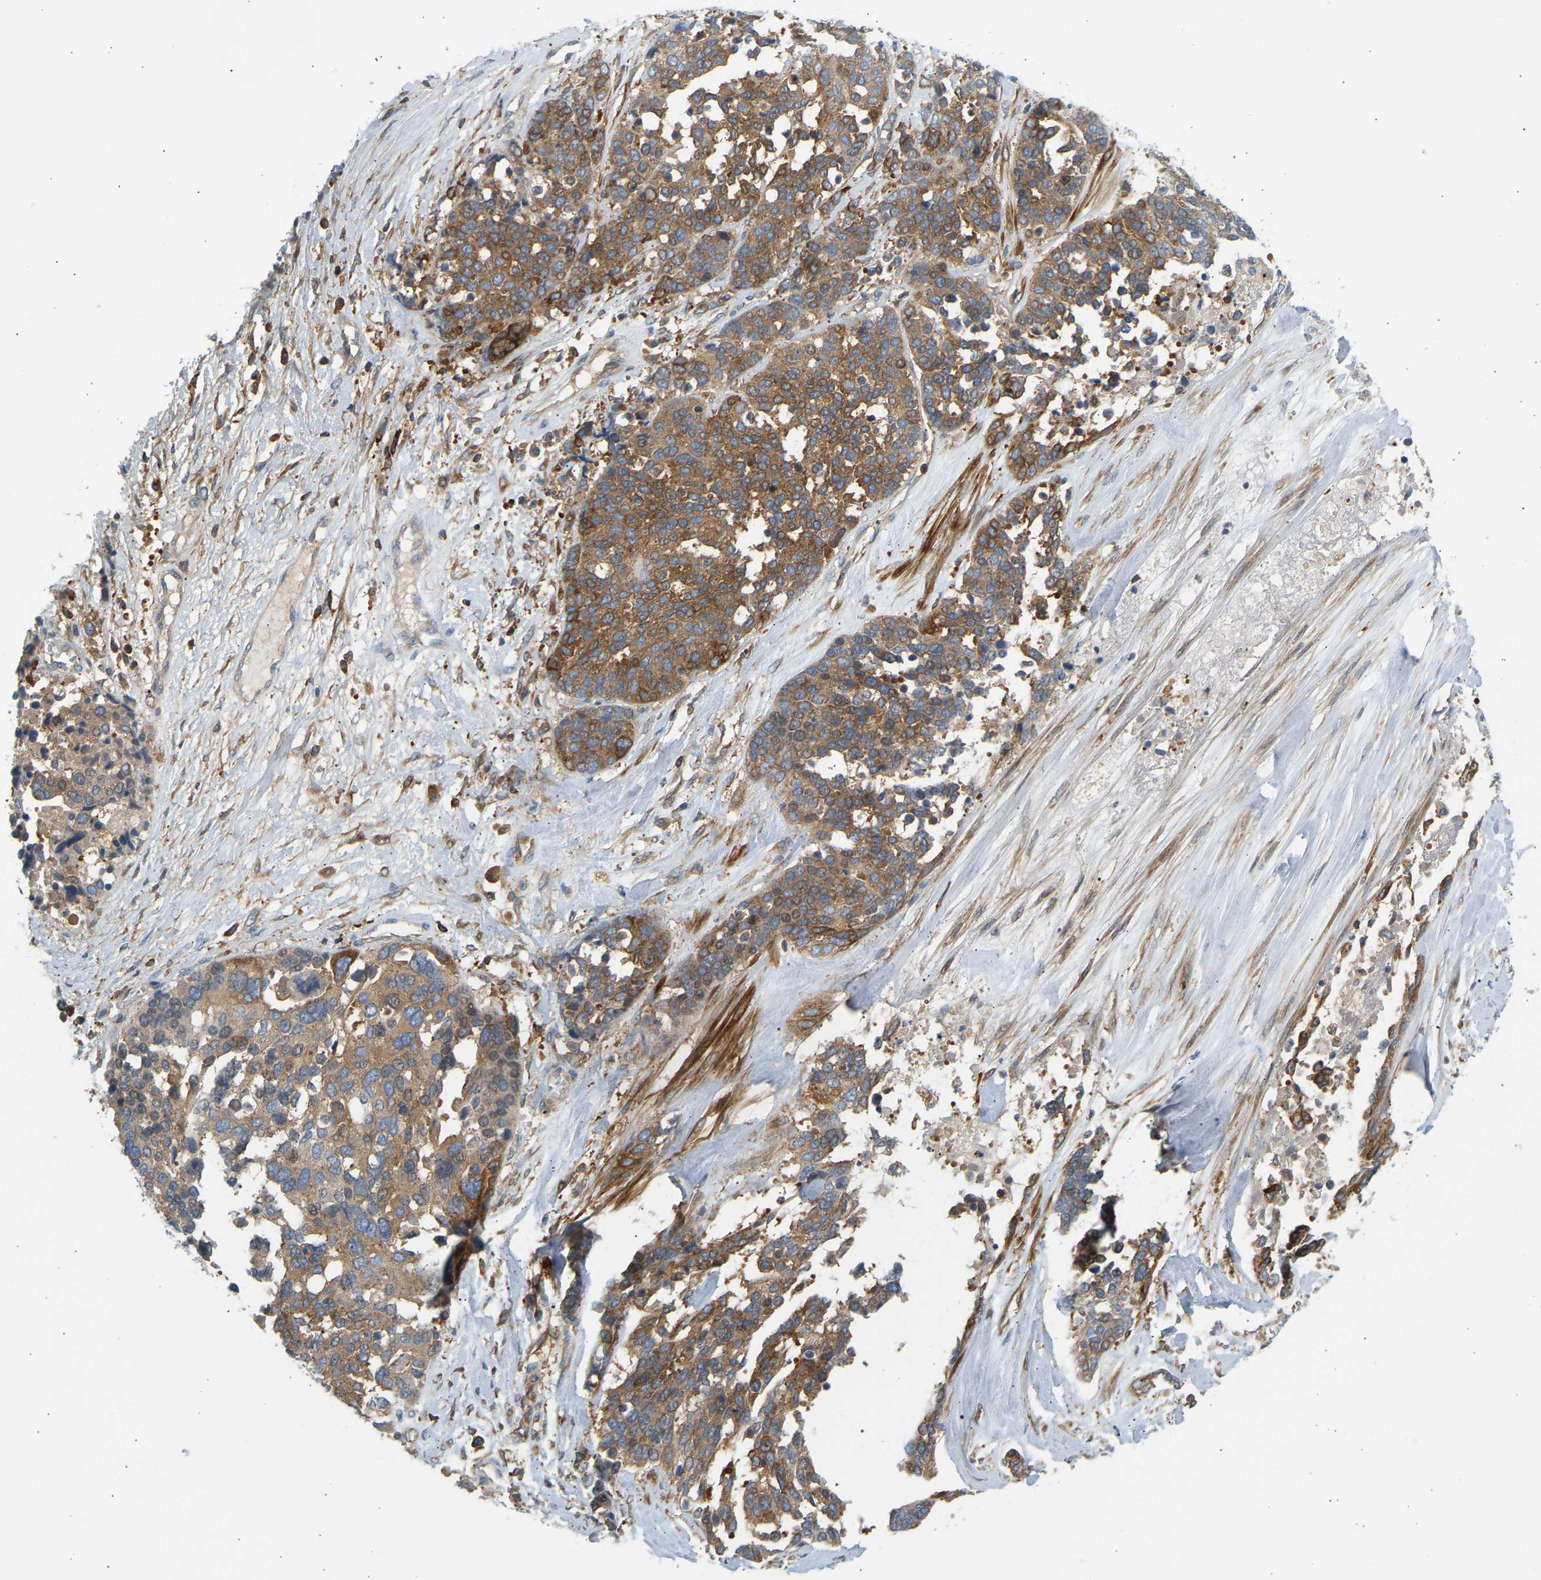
{"staining": {"intensity": "moderate", "quantity": ">75%", "location": "cytoplasmic/membranous"}, "tissue": "ovarian cancer", "cell_type": "Tumor cells", "image_type": "cancer", "snomed": [{"axis": "morphology", "description": "Cystadenocarcinoma, serous, NOS"}, {"axis": "topography", "description": "Ovary"}], "caption": "Immunohistochemistry of ovarian serous cystadenocarcinoma displays medium levels of moderate cytoplasmic/membranous expression in approximately >75% of tumor cells.", "gene": "FNBP1", "patient": {"sex": "female", "age": 44}}